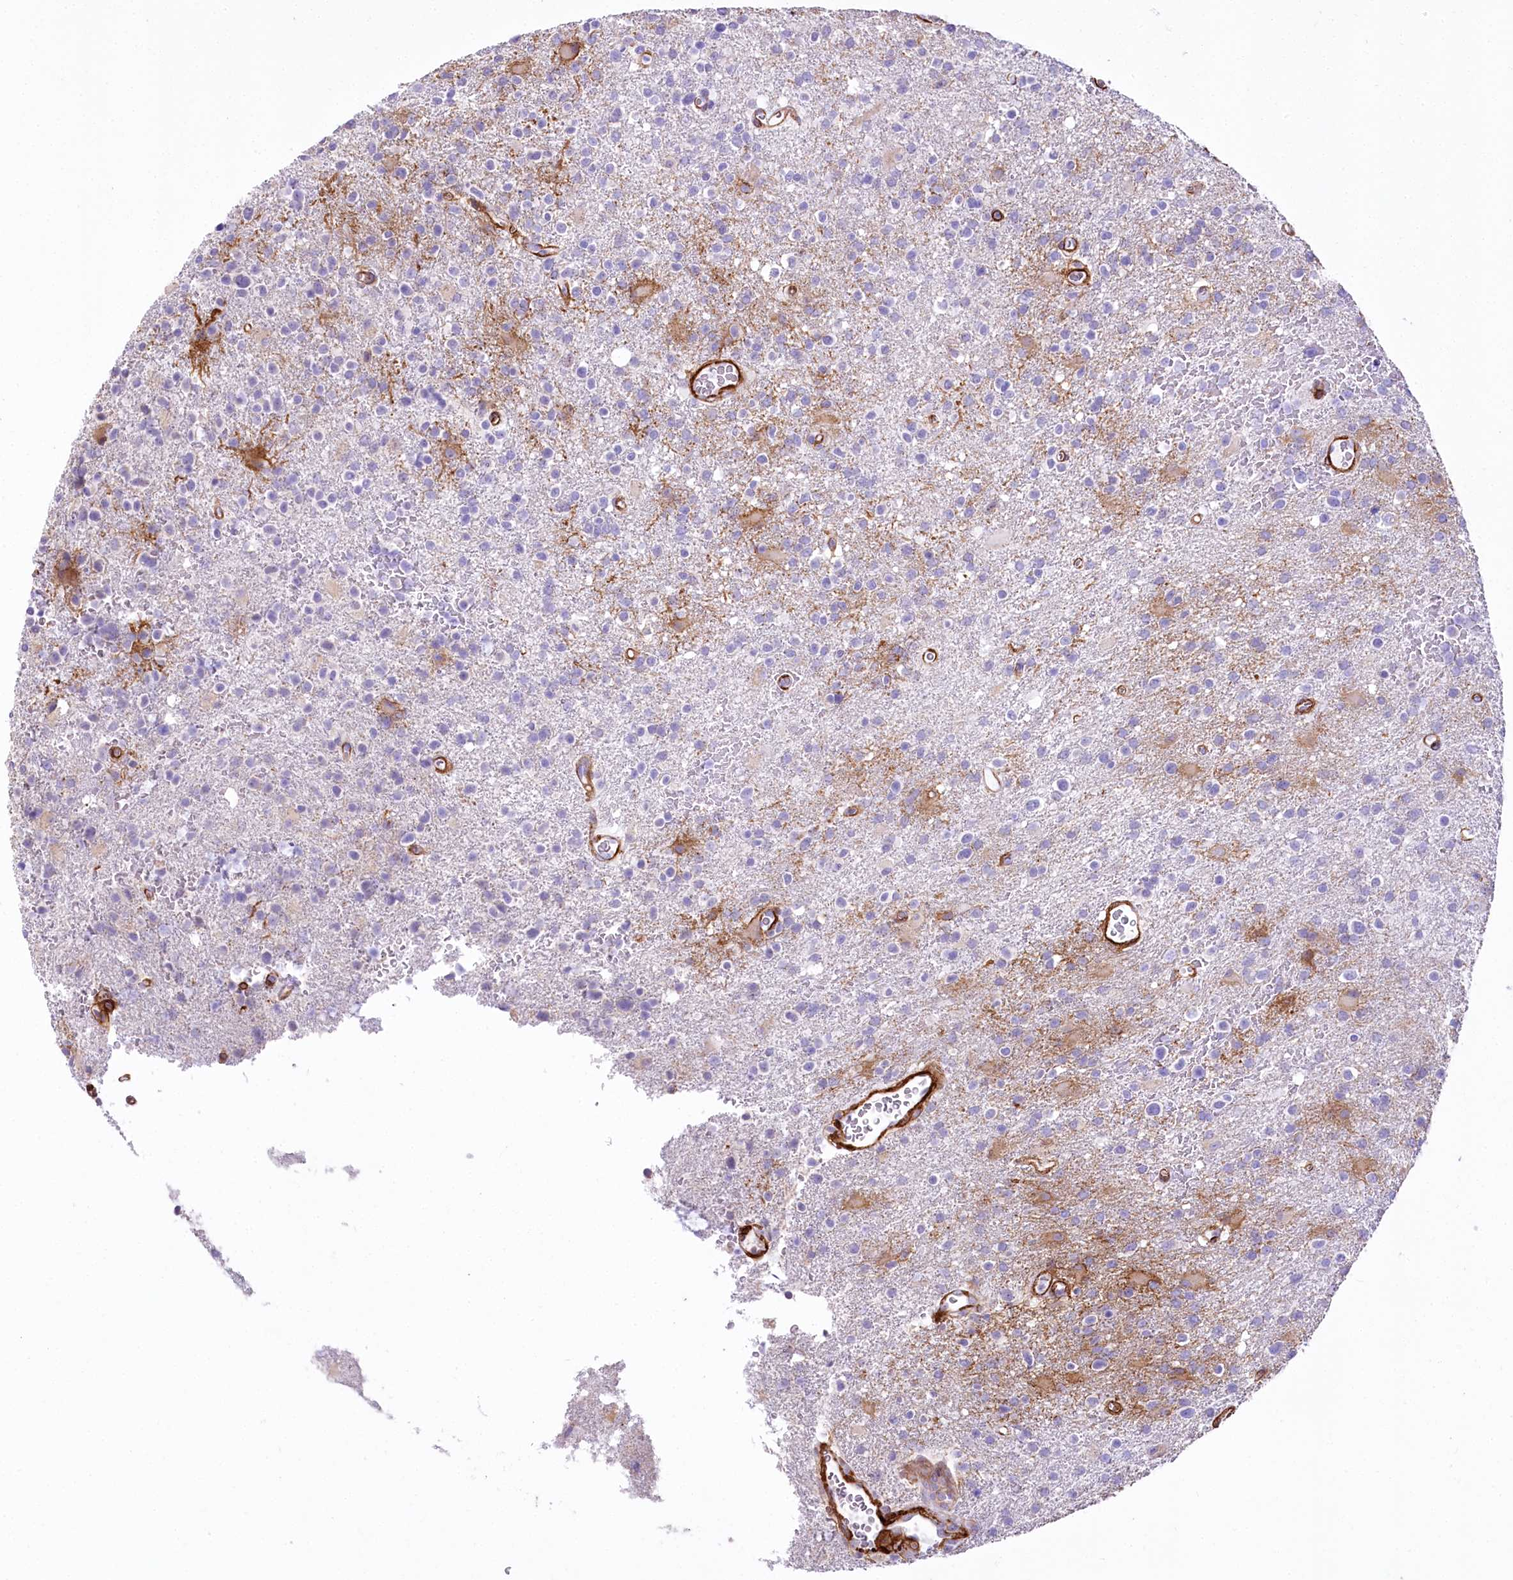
{"staining": {"intensity": "negative", "quantity": "none", "location": "none"}, "tissue": "glioma", "cell_type": "Tumor cells", "image_type": "cancer", "snomed": [{"axis": "morphology", "description": "Glioma, malignant, High grade"}, {"axis": "topography", "description": "Brain"}], "caption": "Tumor cells show no significant protein positivity in malignant high-grade glioma. (Brightfield microscopy of DAB immunohistochemistry at high magnification).", "gene": "SYNPO2", "patient": {"sex": "male", "age": 72}}